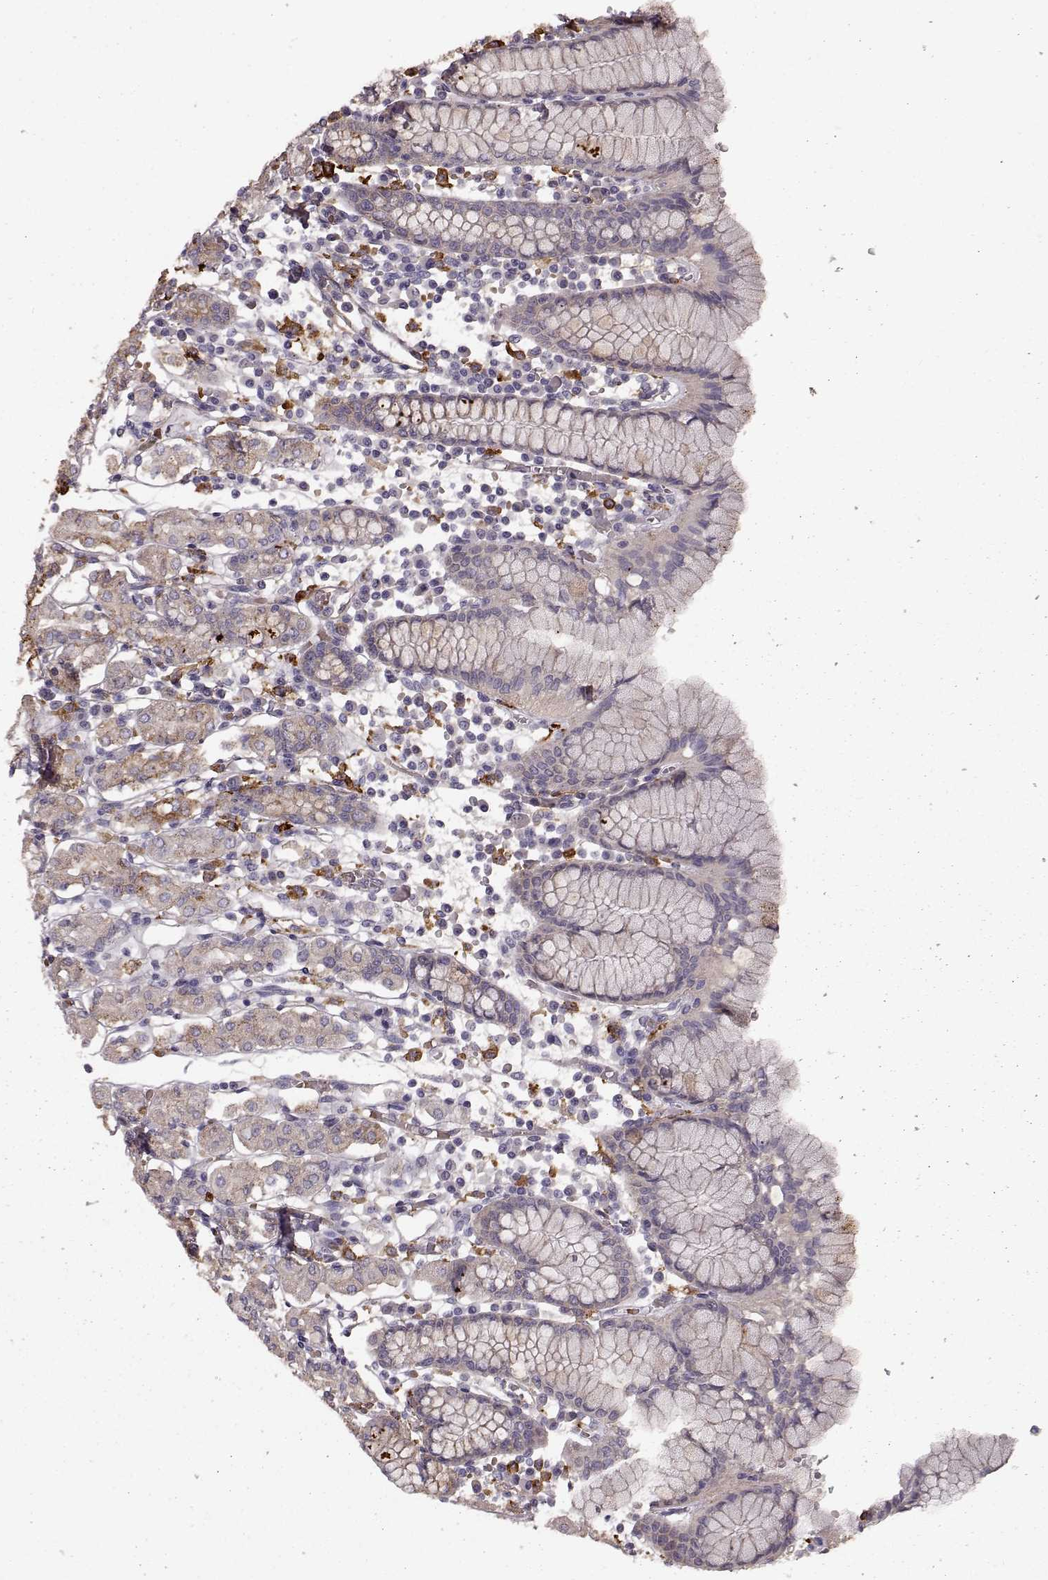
{"staining": {"intensity": "negative", "quantity": "none", "location": "none"}, "tissue": "stomach", "cell_type": "Glandular cells", "image_type": "normal", "snomed": [{"axis": "morphology", "description": "Normal tissue, NOS"}, {"axis": "topography", "description": "Stomach, upper"}, {"axis": "topography", "description": "Stomach"}], "caption": "The histopathology image shows no staining of glandular cells in normal stomach. Nuclei are stained in blue.", "gene": "CCNF", "patient": {"sex": "male", "age": 62}}